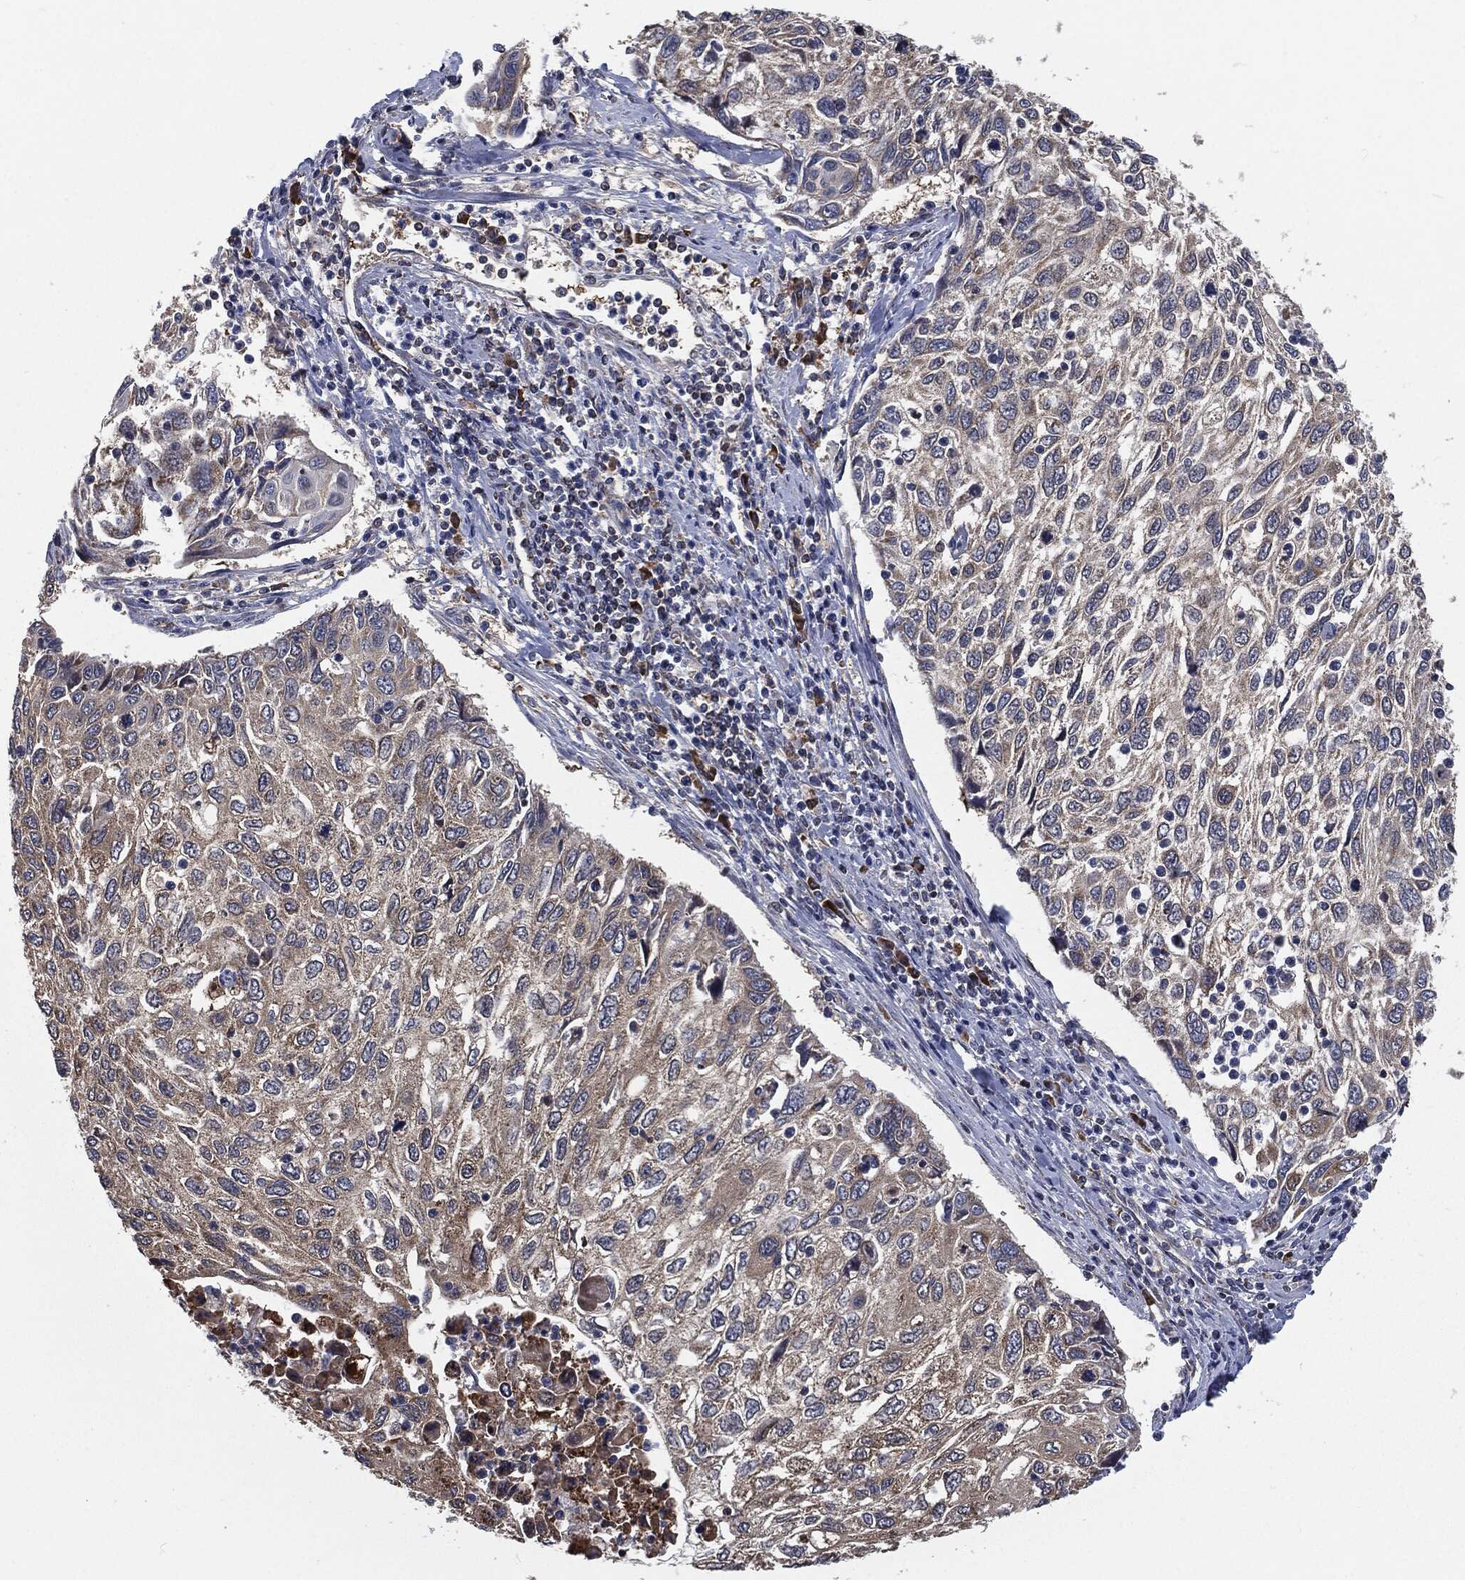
{"staining": {"intensity": "weak", "quantity": "<25%", "location": "cytoplasmic/membranous"}, "tissue": "cervical cancer", "cell_type": "Tumor cells", "image_type": "cancer", "snomed": [{"axis": "morphology", "description": "Squamous cell carcinoma, NOS"}, {"axis": "topography", "description": "Cervix"}], "caption": "Human cervical cancer stained for a protein using immunohistochemistry demonstrates no staining in tumor cells.", "gene": "PRDX4", "patient": {"sex": "female", "age": 70}}